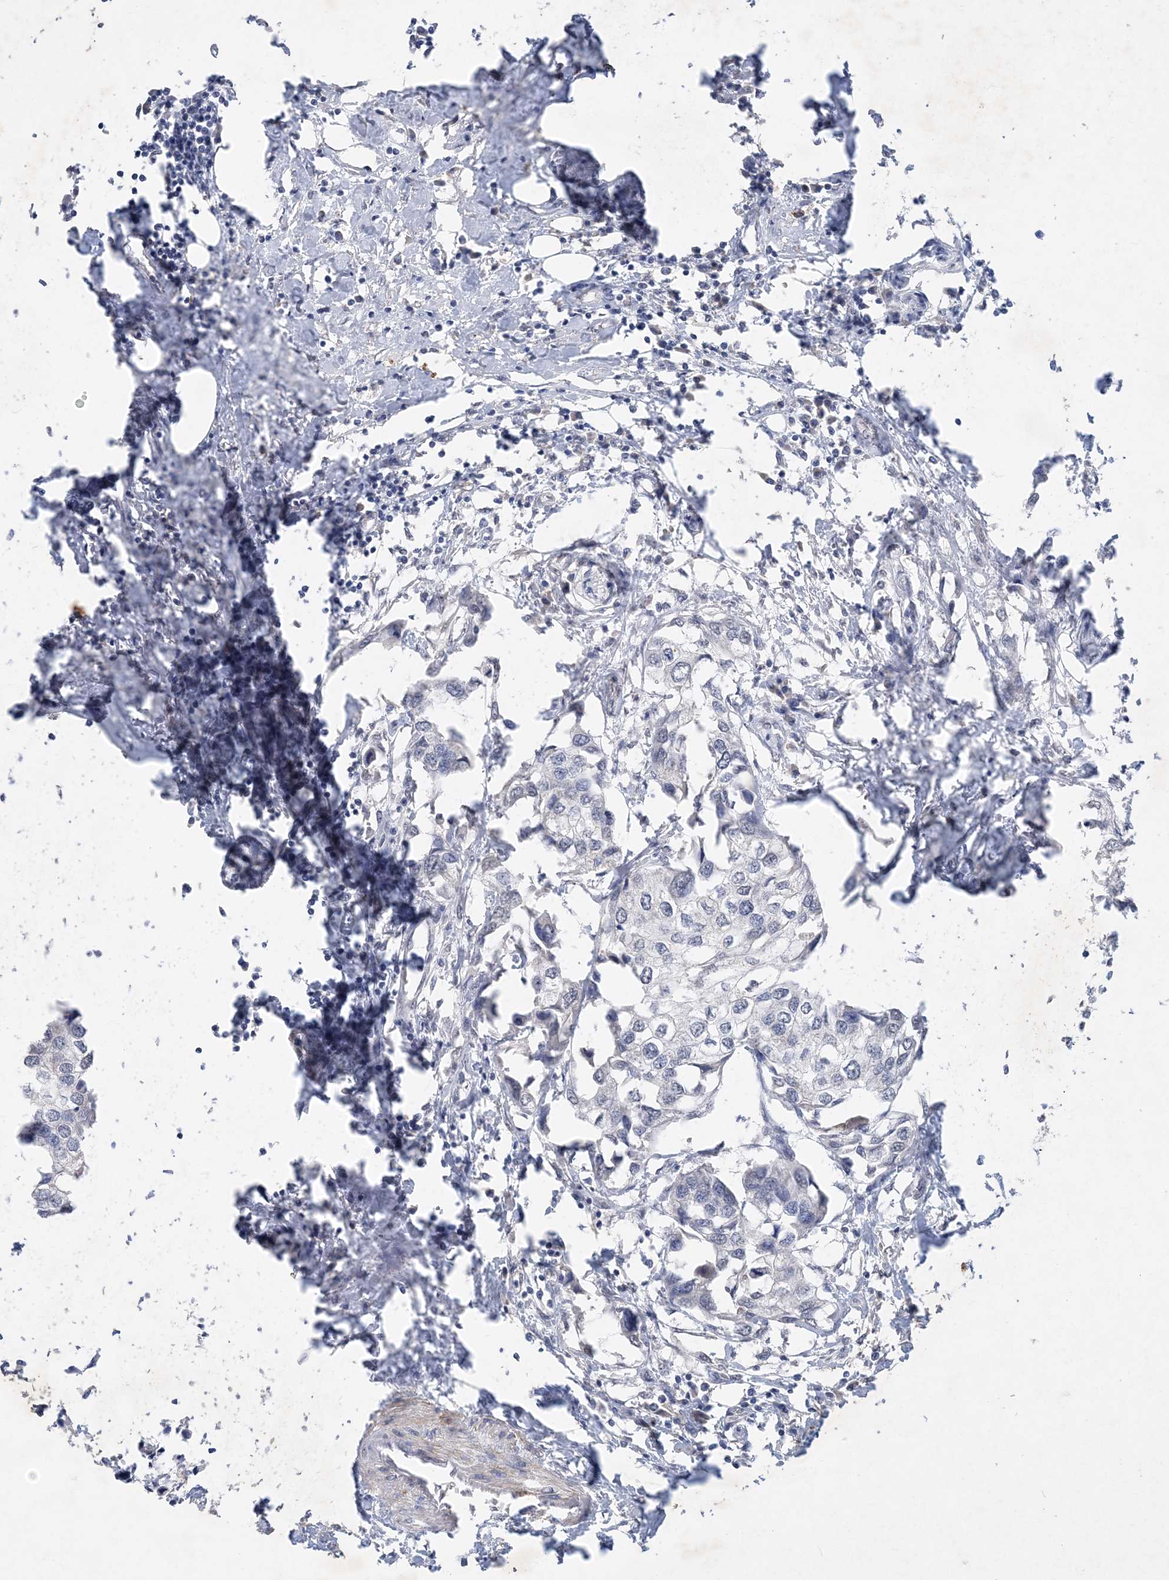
{"staining": {"intensity": "negative", "quantity": "none", "location": "none"}, "tissue": "urothelial cancer", "cell_type": "Tumor cells", "image_type": "cancer", "snomed": [{"axis": "morphology", "description": "Urothelial carcinoma, High grade"}, {"axis": "topography", "description": "Urinary bladder"}], "caption": "Micrograph shows no significant protein expression in tumor cells of high-grade urothelial carcinoma.", "gene": "C11orf58", "patient": {"sex": "male", "age": 64}}